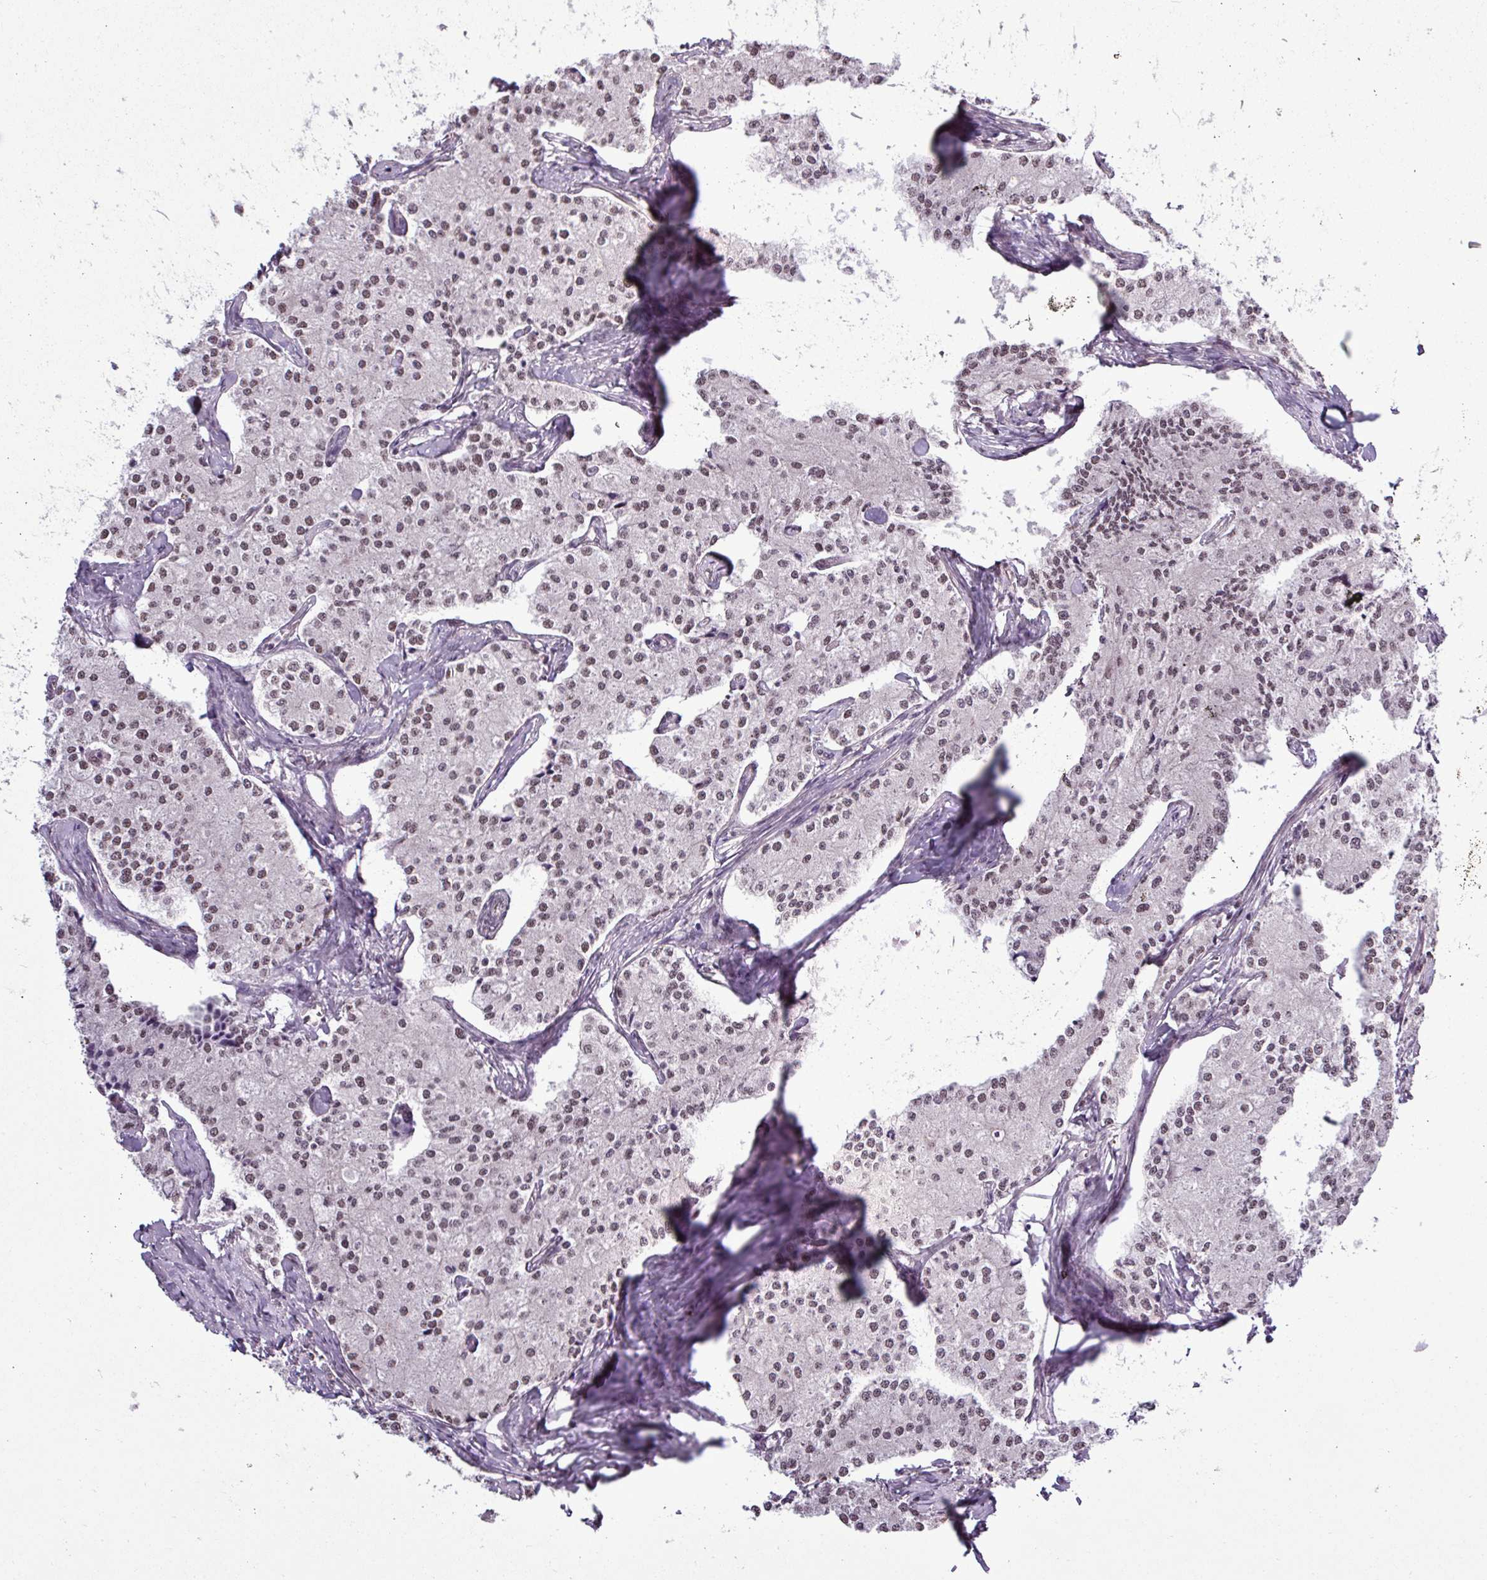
{"staining": {"intensity": "moderate", "quantity": ">75%", "location": "nuclear"}, "tissue": "carcinoid", "cell_type": "Tumor cells", "image_type": "cancer", "snomed": [{"axis": "morphology", "description": "Carcinoid, malignant, NOS"}, {"axis": "topography", "description": "Colon"}], "caption": "Immunohistochemical staining of human malignant carcinoid reveals moderate nuclear protein staining in about >75% of tumor cells.", "gene": "GPT2", "patient": {"sex": "female", "age": 52}}